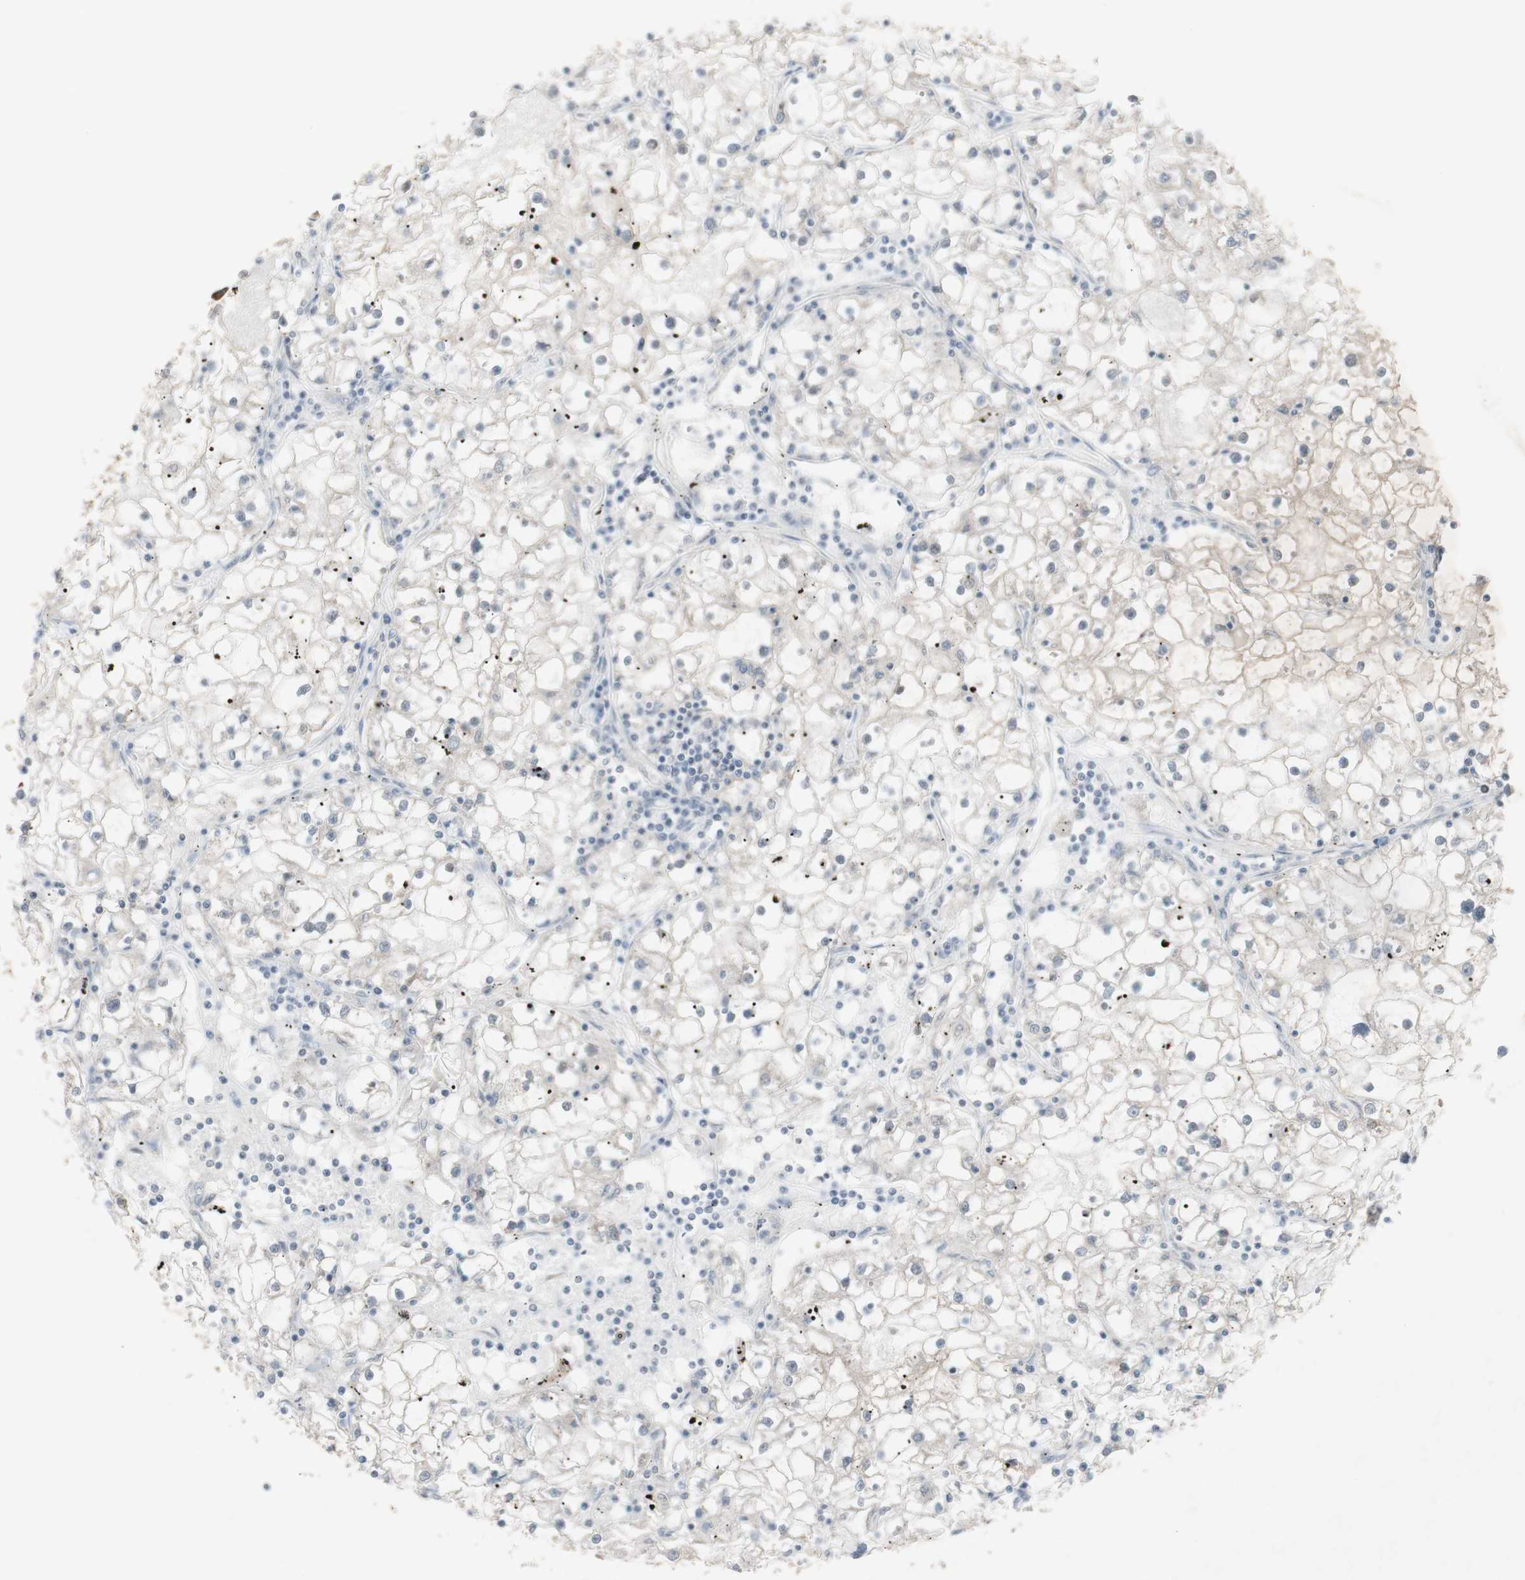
{"staining": {"intensity": "negative", "quantity": "none", "location": "none"}, "tissue": "renal cancer", "cell_type": "Tumor cells", "image_type": "cancer", "snomed": [{"axis": "morphology", "description": "Adenocarcinoma, NOS"}, {"axis": "topography", "description": "Kidney"}], "caption": "A photomicrograph of renal cancer stained for a protein exhibits no brown staining in tumor cells.", "gene": "C1orf116", "patient": {"sex": "male", "age": 56}}